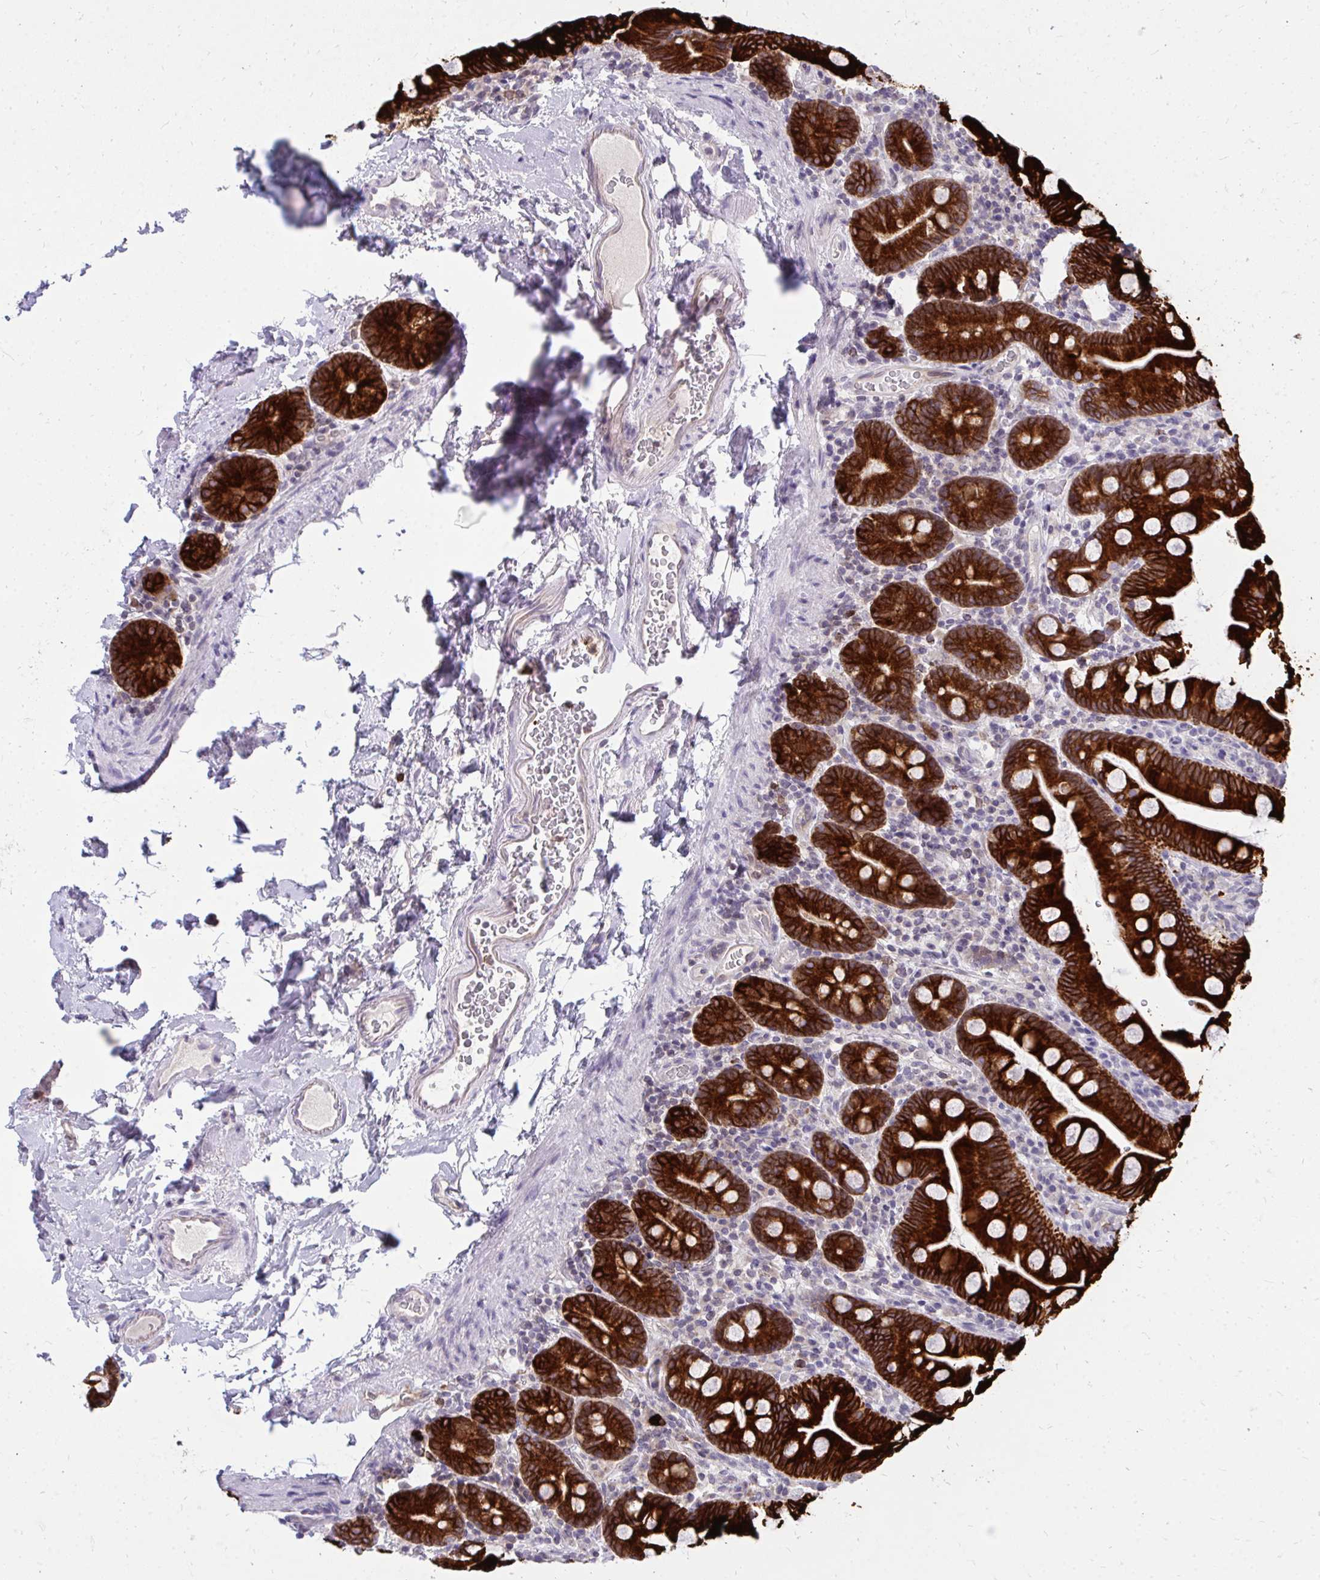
{"staining": {"intensity": "strong", "quantity": ">75%", "location": "cytoplasmic/membranous"}, "tissue": "small intestine", "cell_type": "Glandular cells", "image_type": "normal", "snomed": [{"axis": "morphology", "description": "Normal tissue, NOS"}, {"axis": "topography", "description": "Small intestine"}], "caption": "About >75% of glandular cells in benign small intestine exhibit strong cytoplasmic/membranous protein staining as visualized by brown immunohistochemical staining.", "gene": "ACSL5", "patient": {"sex": "female", "age": 68}}